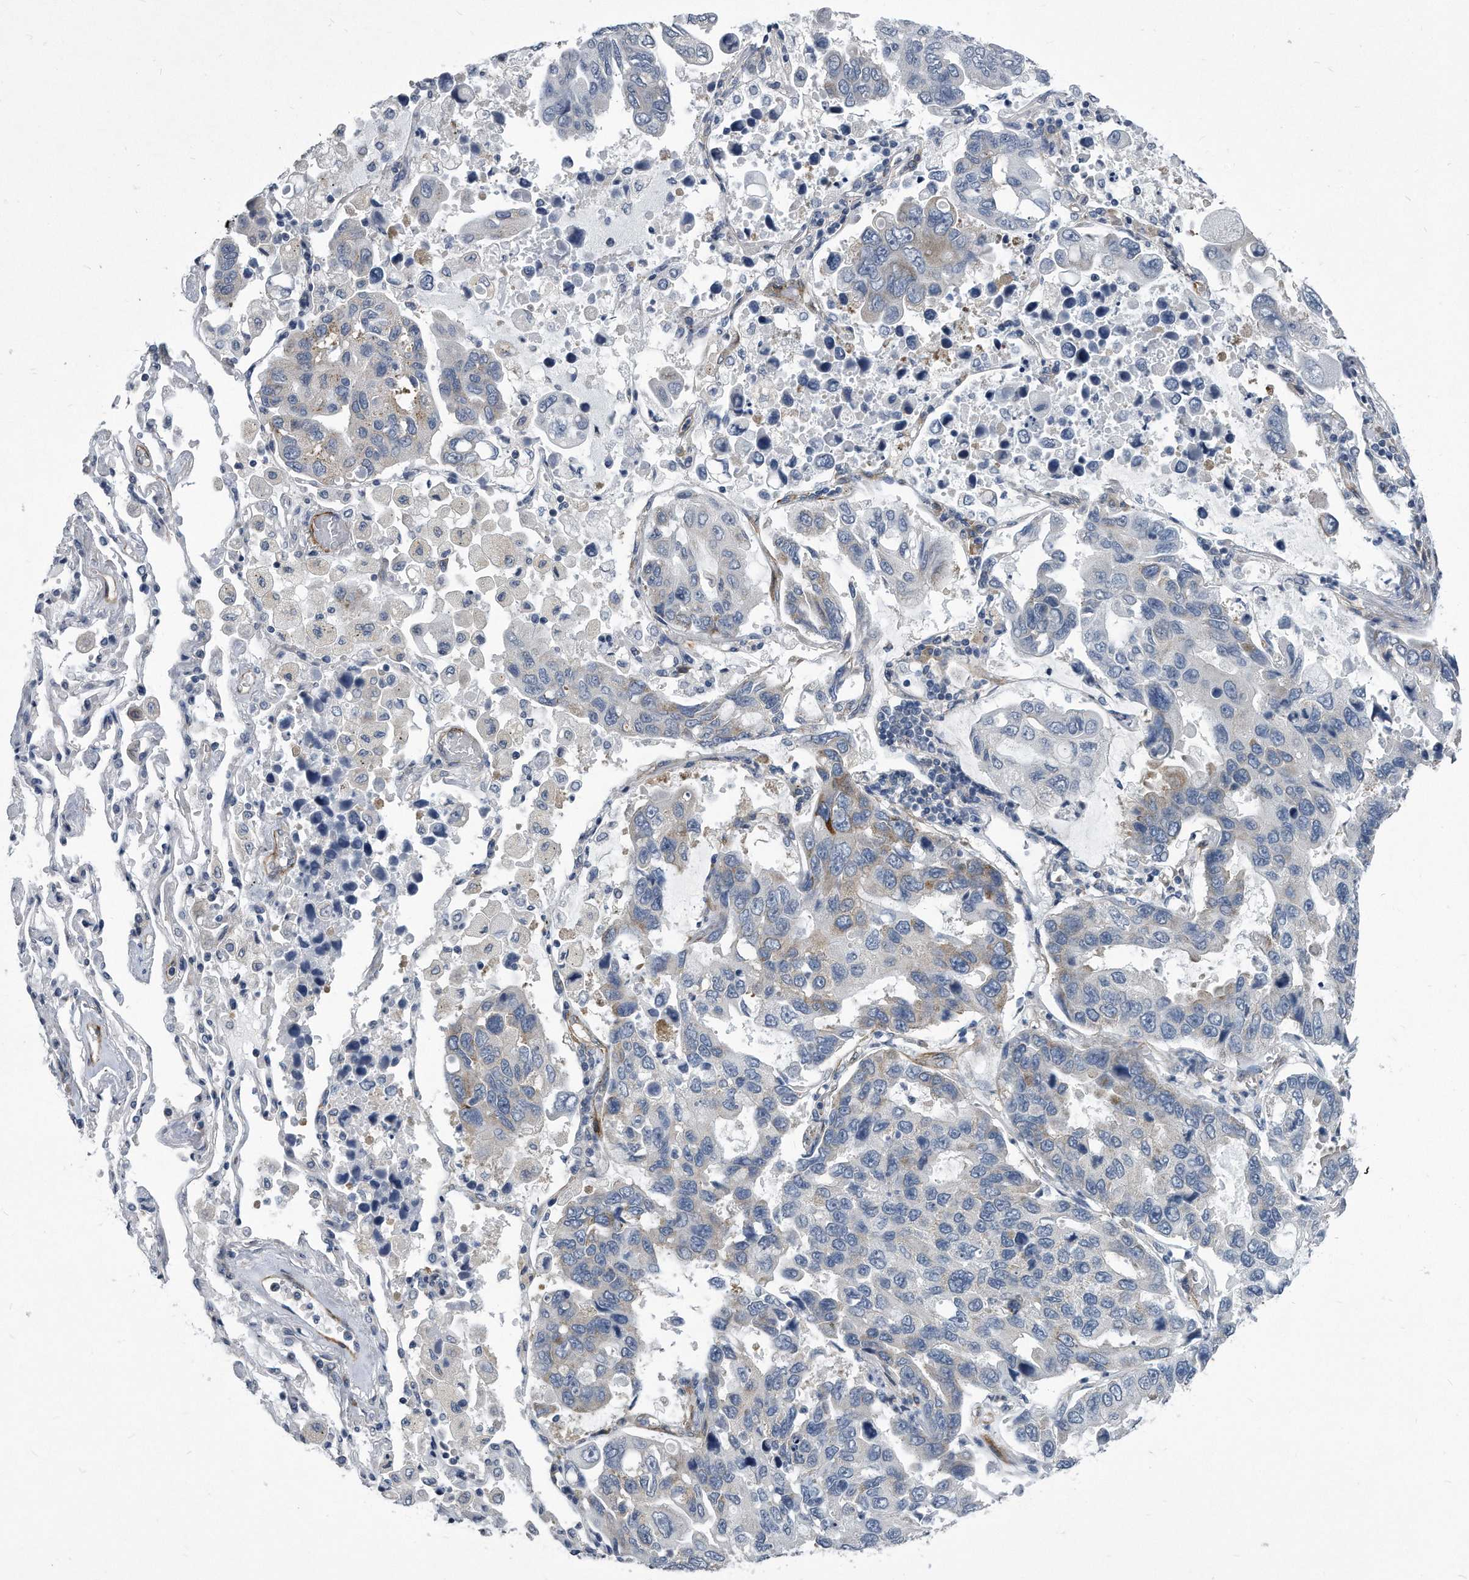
{"staining": {"intensity": "negative", "quantity": "none", "location": "none"}, "tissue": "lung cancer", "cell_type": "Tumor cells", "image_type": "cancer", "snomed": [{"axis": "morphology", "description": "Adenocarcinoma, NOS"}, {"axis": "topography", "description": "Lung"}], "caption": "Lung cancer (adenocarcinoma) stained for a protein using immunohistochemistry displays no staining tumor cells.", "gene": "EIF2B4", "patient": {"sex": "male", "age": 64}}